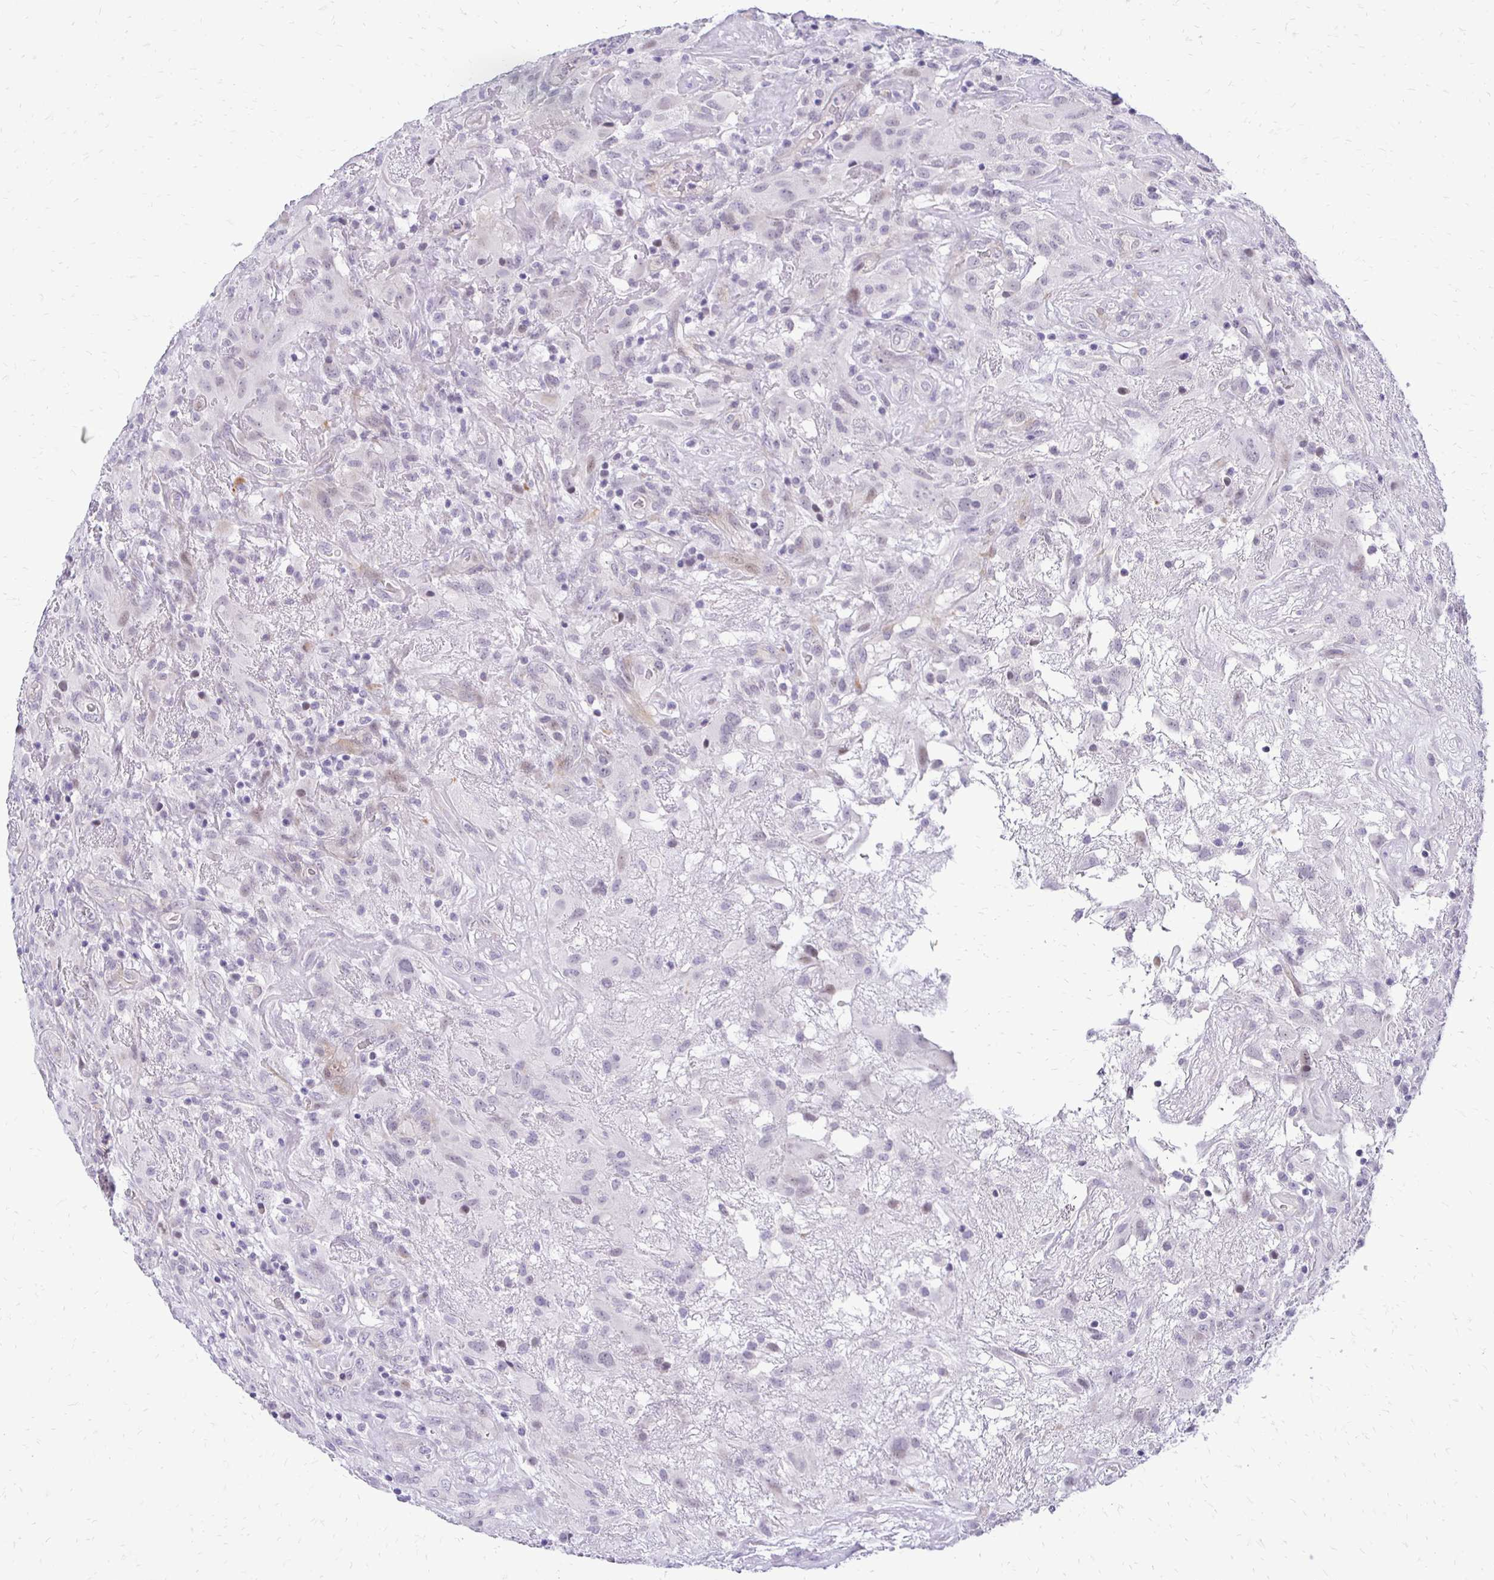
{"staining": {"intensity": "negative", "quantity": "none", "location": "none"}, "tissue": "glioma", "cell_type": "Tumor cells", "image_type": "cancer", "snomed": [{"axis": "morphology", "description": "Glioma, malignant, High grade"}, {"axis": "topography", "description": "Brain"}], "caption": "The immunohistochemistry image has no significant positivity in tumor cells of malignant glioma (high-grade) tissue.", "gene": "EPYC", "patient": {"sex": "male", "age": 46}}